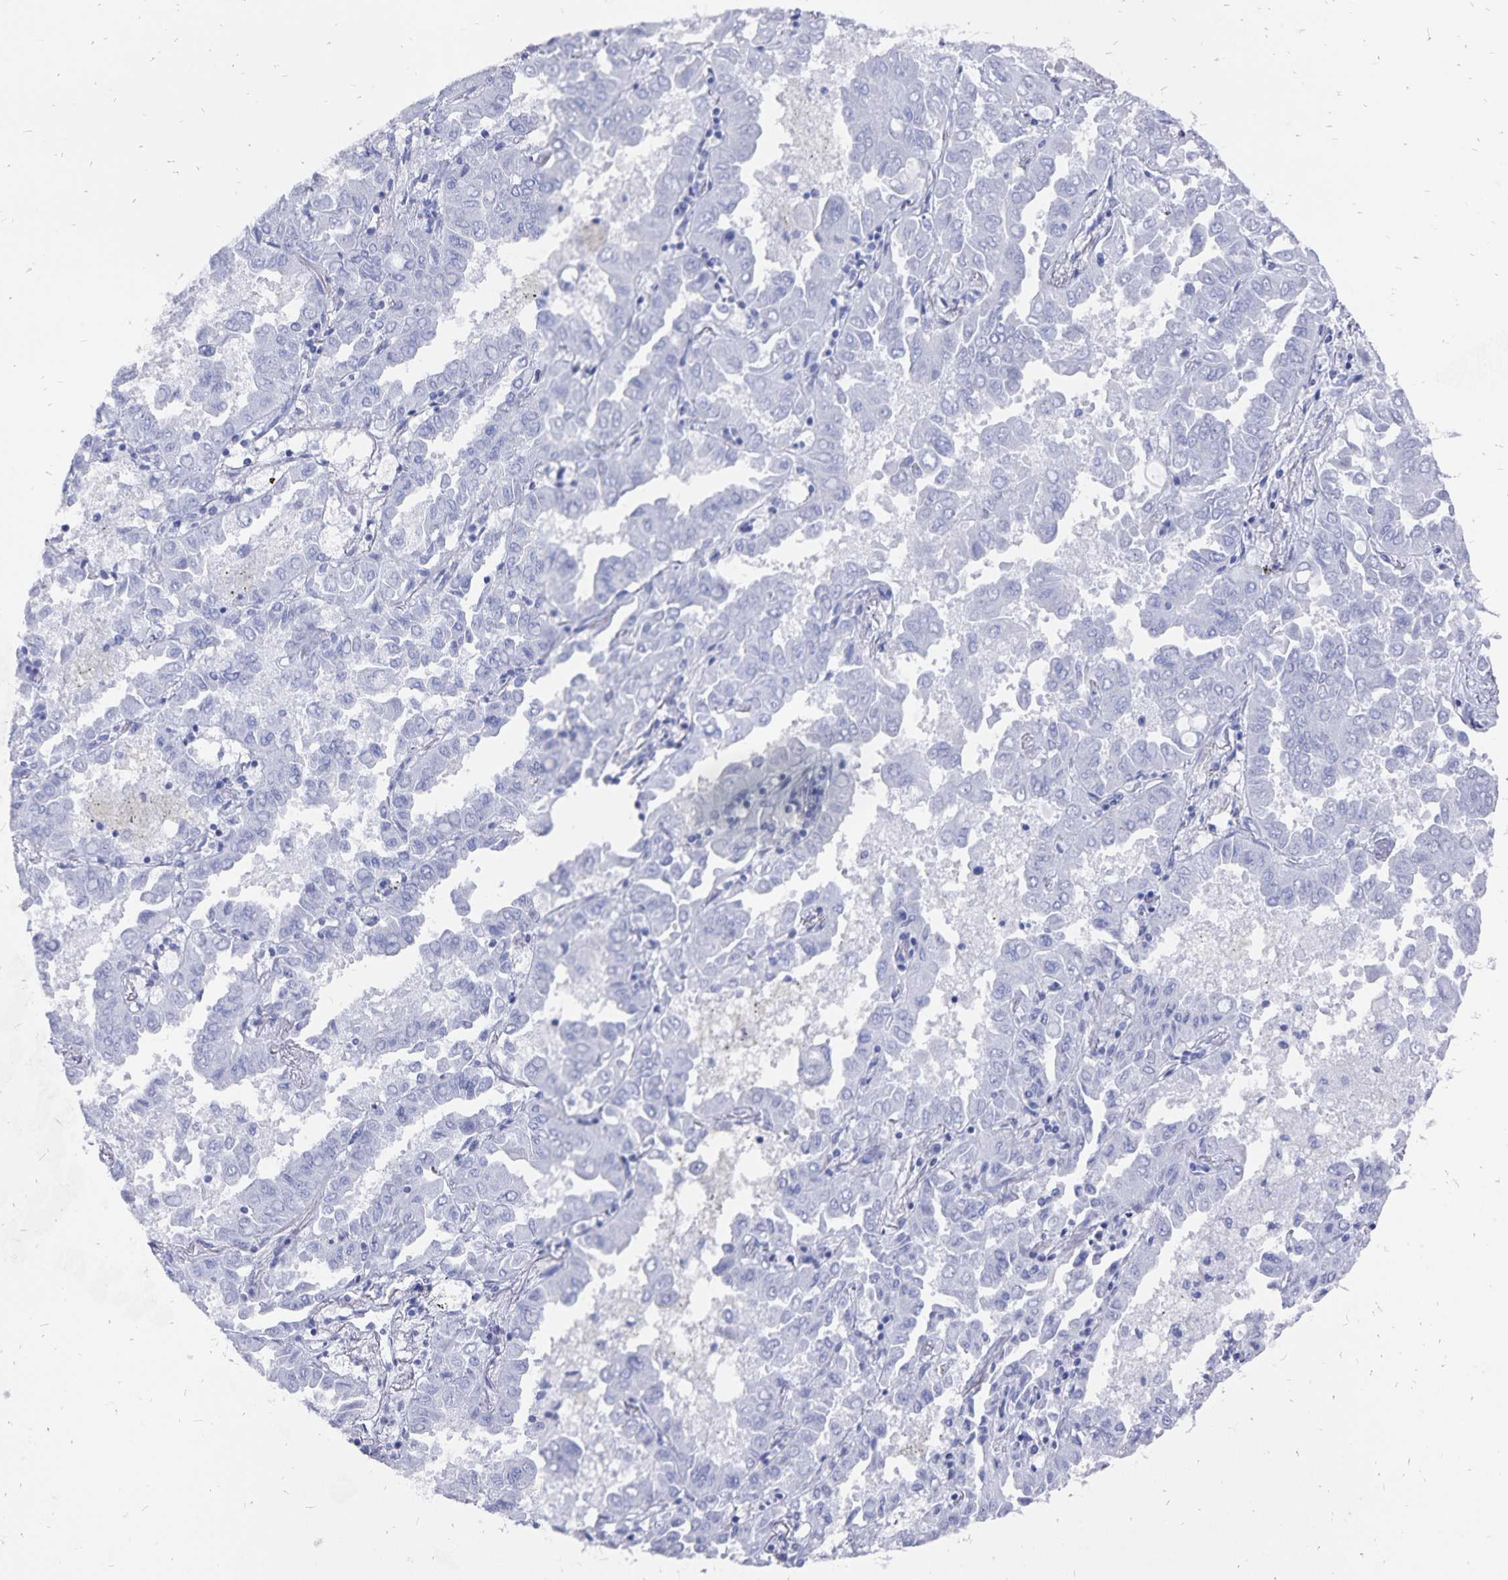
{"staining": {"intensity": "negative", "quantity": "none", "location": "none"}, "tissue": "lung cancer", "cell_type": "Tumor cells", "image_type": "cancer", "snomed": [{"axis": "morphology", "description": "Adenocarcinoma, NOS"}, {"axis": "topography", "description": "Lung"}], "caption": "DAB (3,3'-diaminobenzidine) immunohistochemical staining of adenocarcinoma (lung) exhibits no significant positivity in tumor cells.", "gene": "ADH1A", "patient": {"sex": "male", "age": 64}}